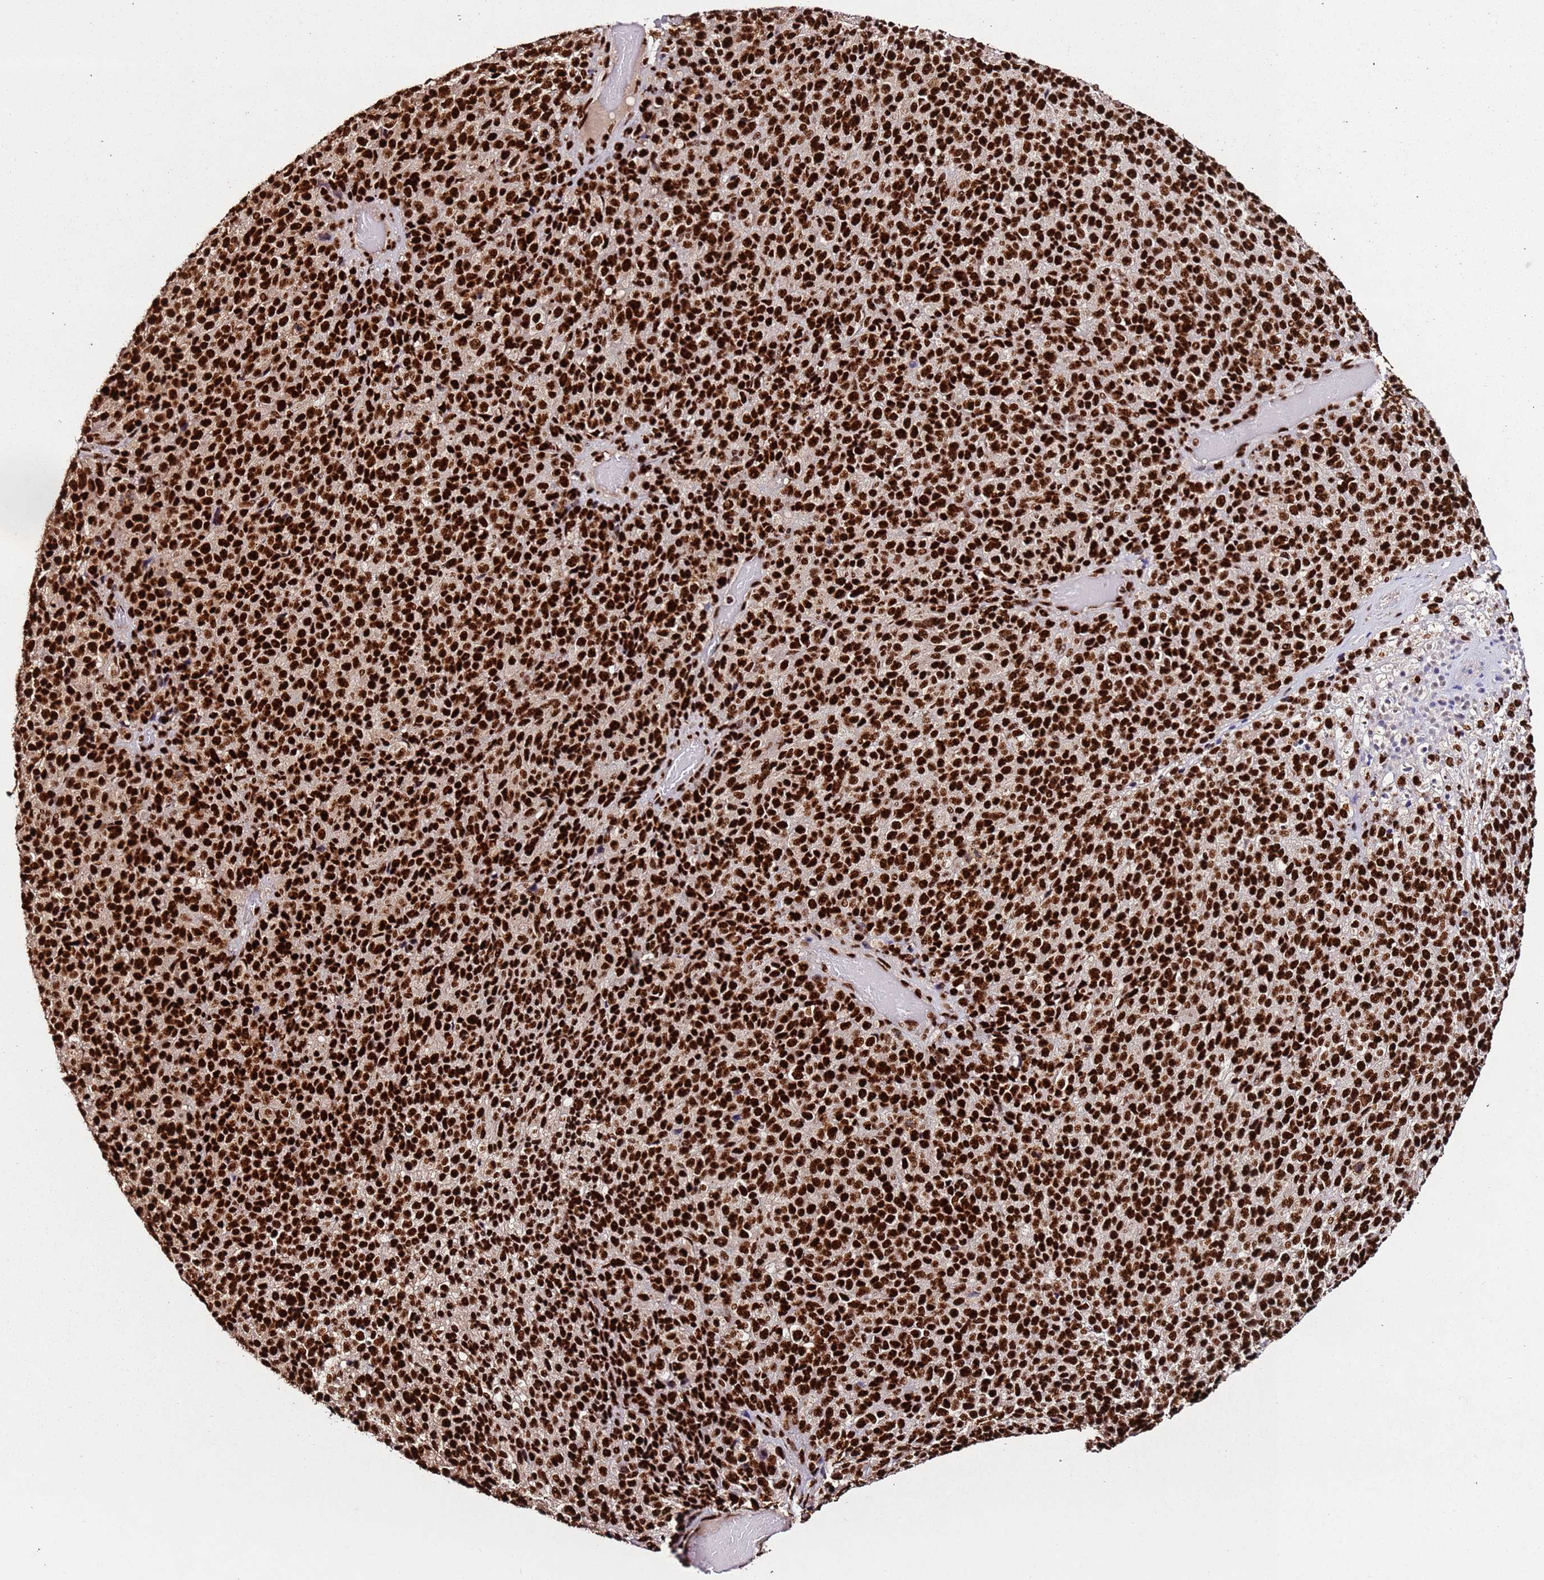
{"staining": {"intensity": "strong", "quantity": ">75%", "location": "nuclear"}, "tissue": "melanoma", "cell_type": "Tumor cells", "image_type": "cancer", "snomed": [{"axis": "morphology", "description": "Malignant melanoma, Metastatic site"}, {"axis": "topography", "description": "Brain"}], "caption": "Immunohistochemical staining of human malignant melanoma (metastatic site) reveals high levels of strong nuclear expression in approximately >75% of tumor cells.", "gene": "C6orf226", "patient": {"sex": "female", "age": 56}}